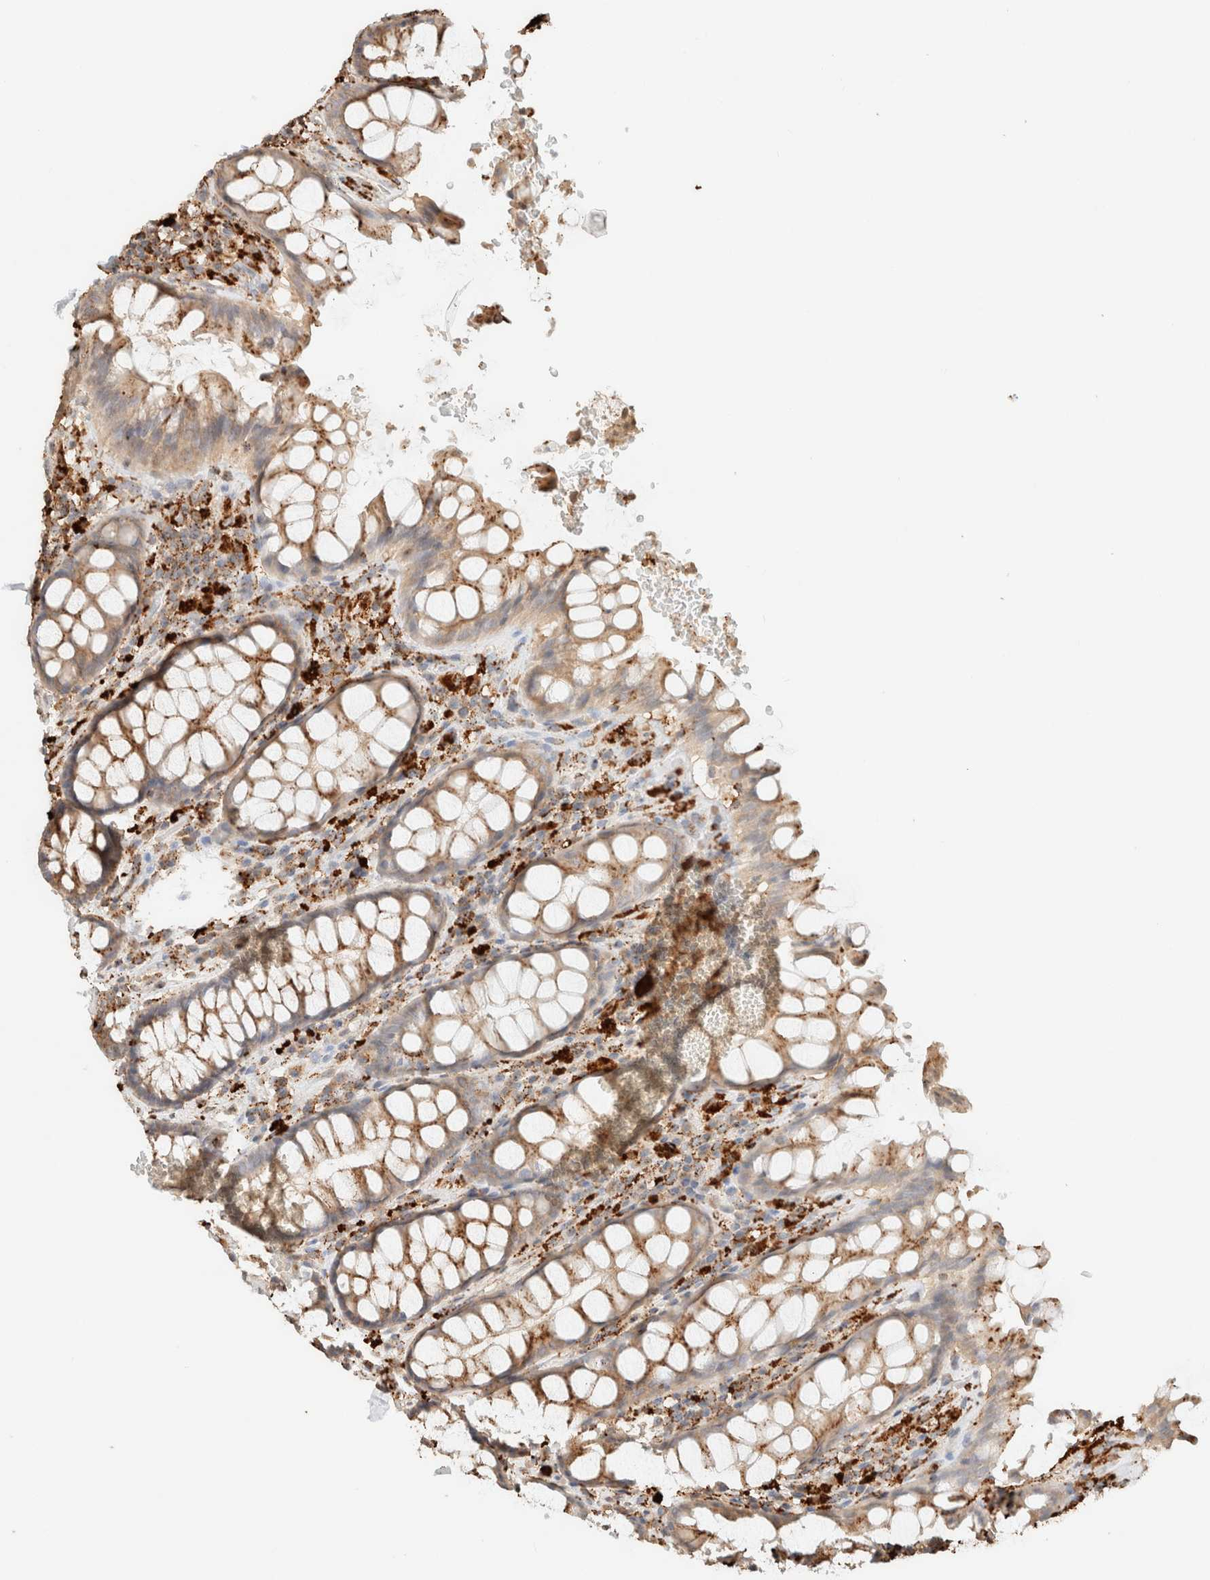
{"staining": {"intensity": "moderate", "quantity": "25%-75%", "location": "cytoplasmic/membranous"}, "tissue": "rectum", "cell_type": "Glandular cells", "image_type": "normal", "snomed": [{"axis": "morphology", "description": "Normal tissue, NOS"}, {"axis": "topography", "description": "Rectum"}], "caption": "Brown immunohistochemical staining in unremarkable human rectum reveals moderate cytoplasmic/membranous expression in about 25%-75% of glandular cells.", "gene": "CTSC", "patient": {"sex": "male", "age": 64}}